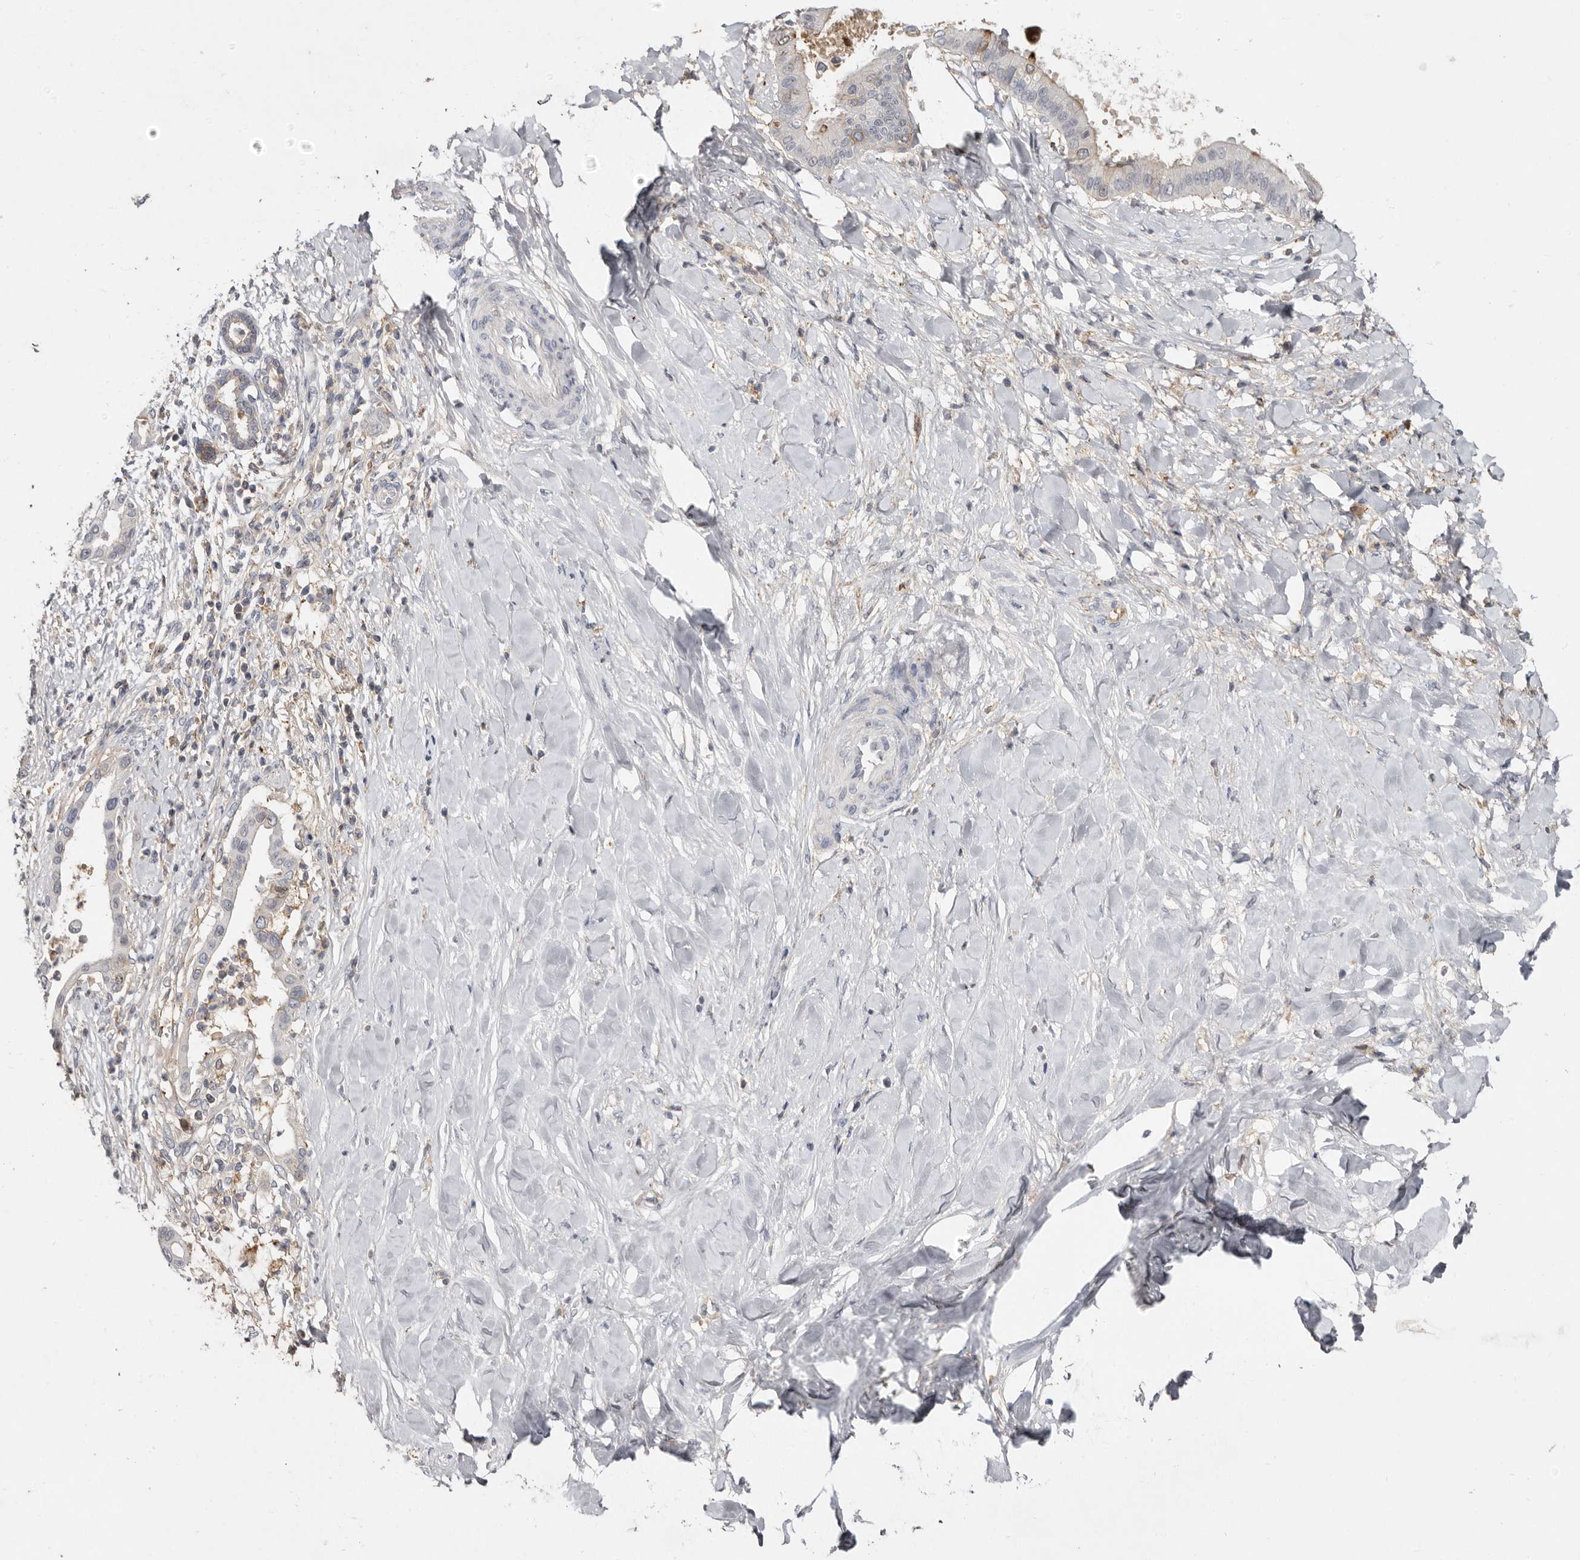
{"staining": {"intensity": "negative", "quantity": "none", "location": "none"}, "tissue": "liver cancer", "cell_type": "Tumor cells", "image_type": "cancer", "snomed": [{"axis": "morphology", "description": "Cholangiocarcinoma"}, {"axis": "topography", "description": "Liver"}], "caption": "The IHC histopathology image has no significant expression in tumor cells of liver cholangiocarcinoma tissue.", "gene": "KIF26B", "patient": {"sex": "female", "age": 54}}